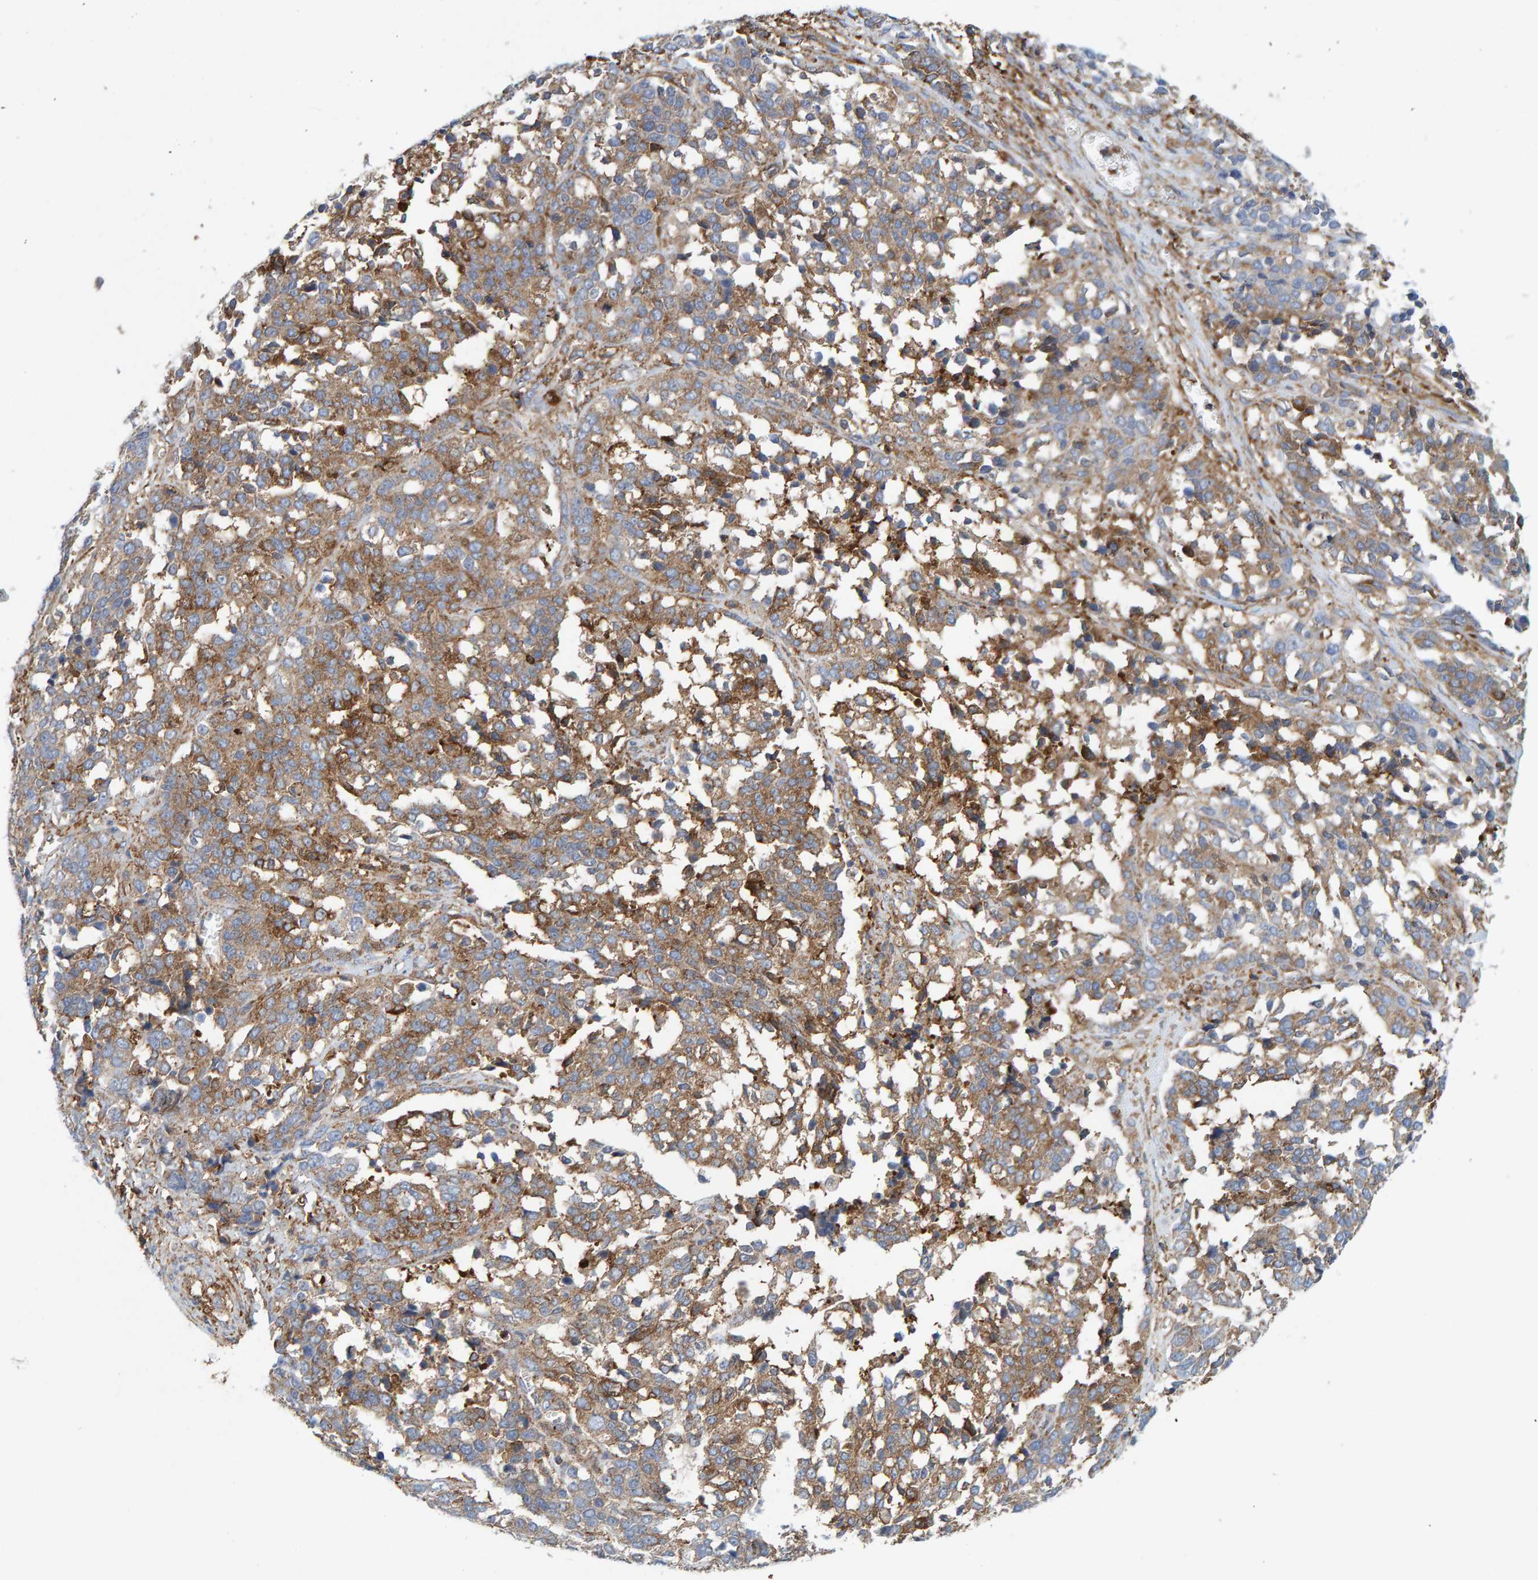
{"staining": {"intensity": "moderate", "quantity": "25%-75%", "location": "cytoplasmic/membranous"}, "tissue": "ovarian cancer", "cell_type": "Tumor cells", "image_type": "cancer", "snomed": [{"axis": "morphology", "description": "Cystadenocarcinoma, serous, NOS"}, {"axis": "topography", "description": "Ovary"}], "caption": "High-magnification brightfield microscopy of serous cystadenocarcinoma (ovarian) stained with DAB (3,3'-diaminobenzidine) (brown) and counterstained with hematoxylin (blue). tumor cells exhibit moderate cytoplasmic/membranous expression is present in approximately25%-75% of cells. (Brightfield microscopy of DAB IHC at high magnification).", "gene": "MVP", "patient": {"sex": "female", "age": 44}}